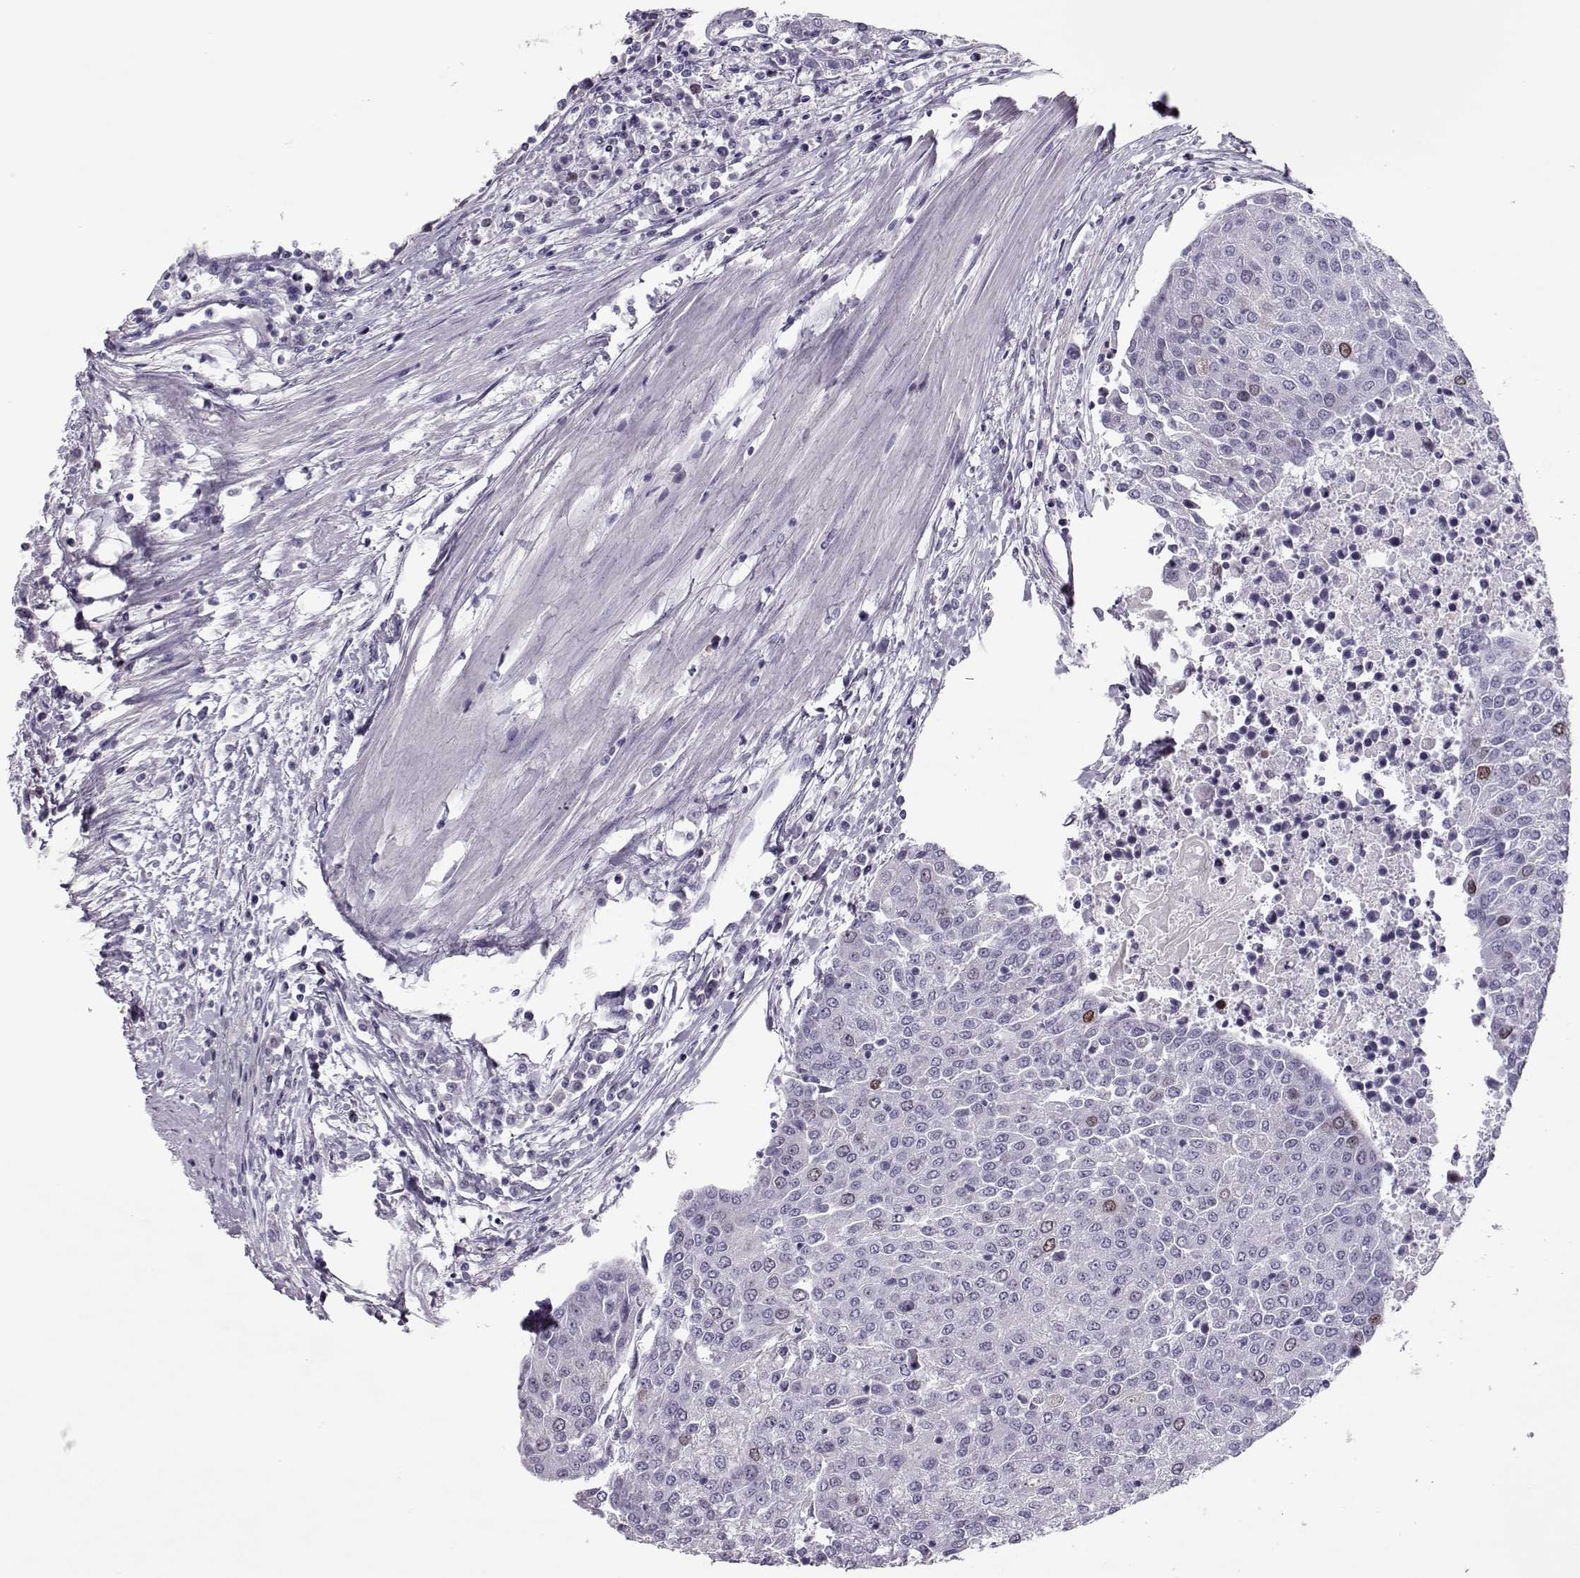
{"staining": {"intensity": "weak", "quantity": "<25%", "location": "nuclear"}, "tissue": "urothelial cancer", "cell_type": "Tumor cells", "image_type": "cancer", "snomed": [{"axis": "morphology", "description": "Urothelial carcinoma, High grade"}, {"axis": "topography", "description": "Urinary bladder"}], "caption": "IHC image of neoplastic tissue: urothelial cancer stained with DAB (3,3'-diaminobenzidine) shows no significant protein expression in tumor cells.", "gene": "SGO1", "patient": {"sex": "female", "age": 85}}